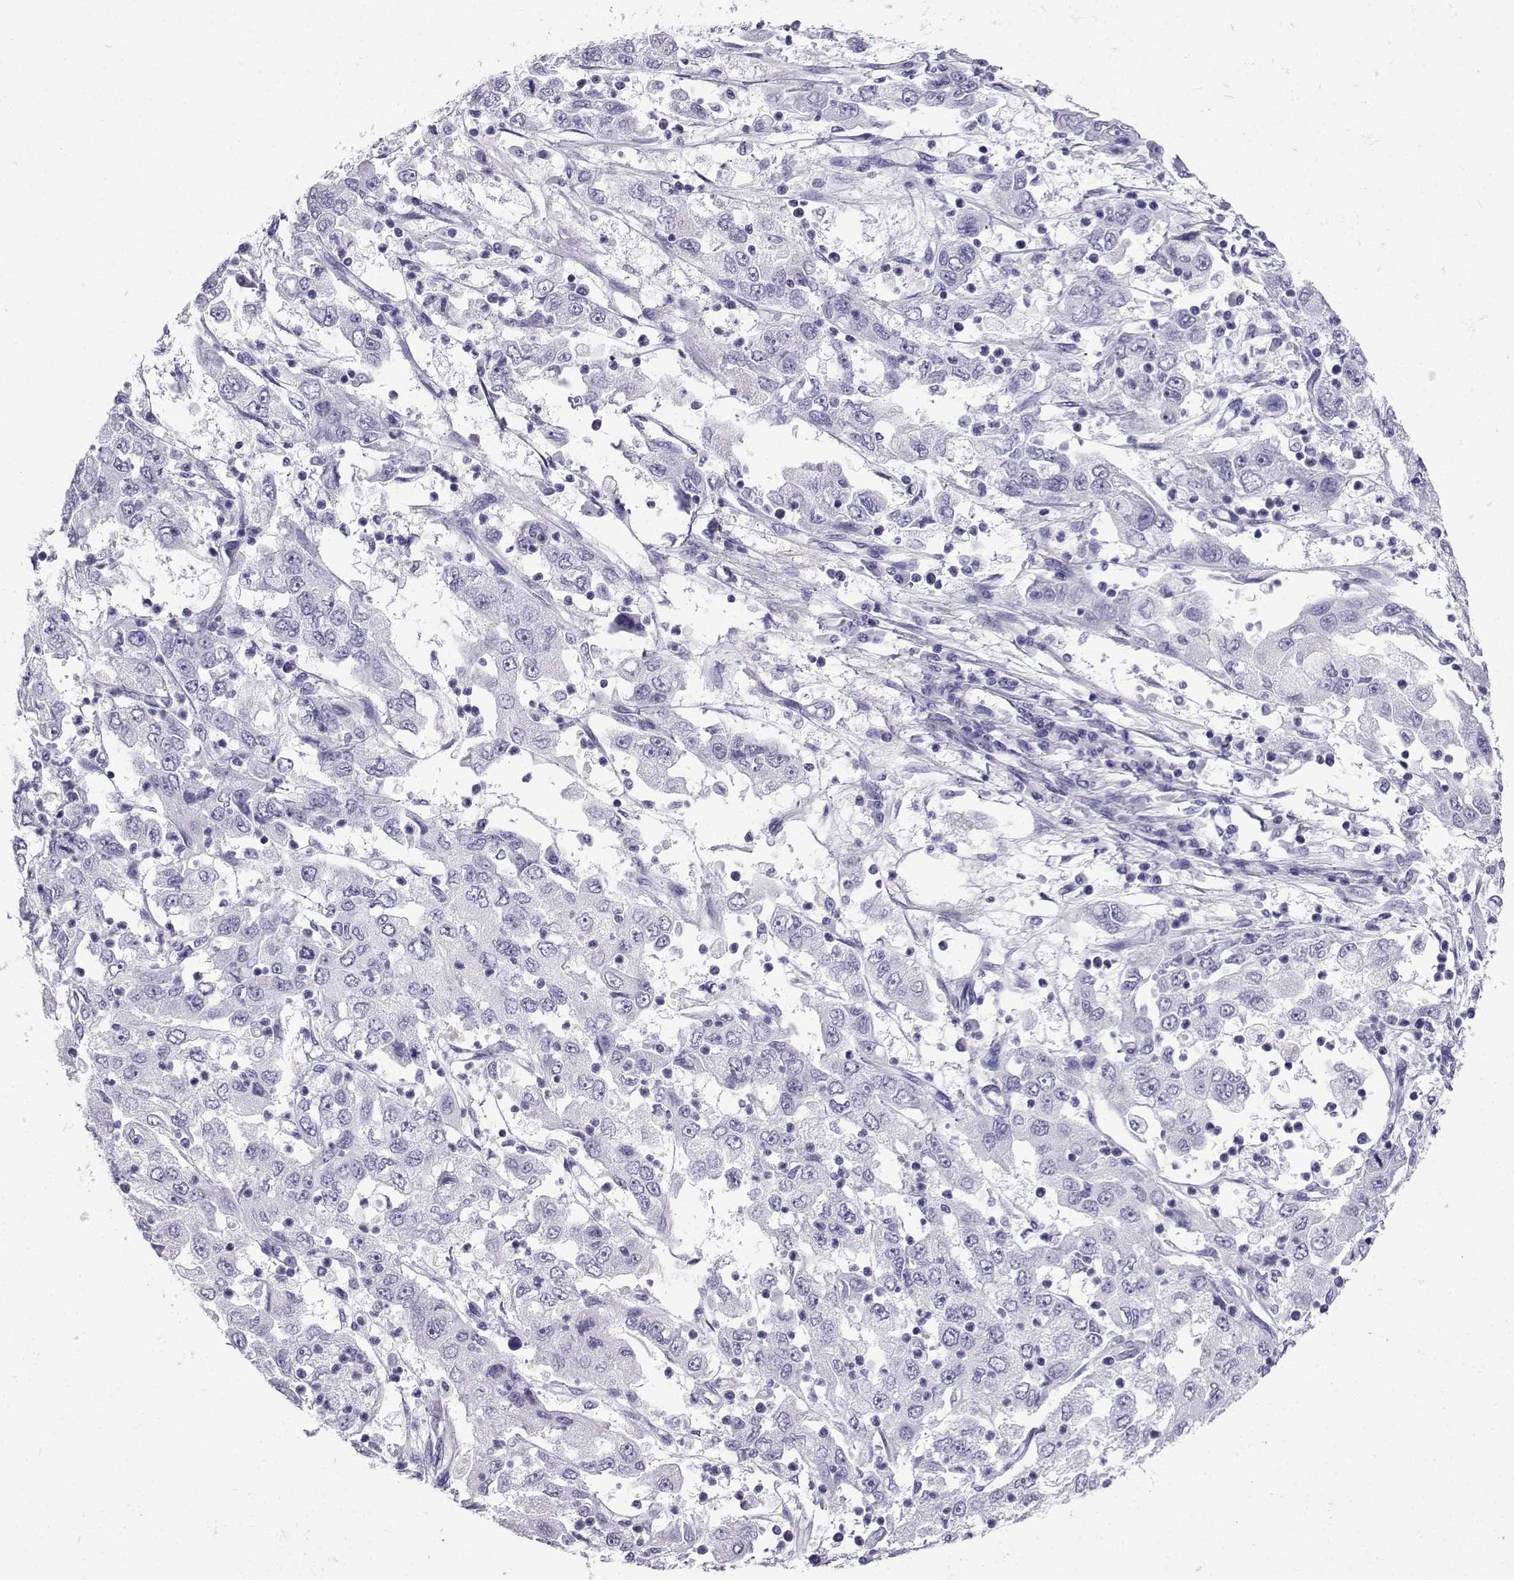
{"staining": {"intensity": "negative", "quantity": "none", "location": "none"}, "tissue": "cervical cancer", "cell_type": "Tumor cells", "image_type": "cancer", "snomed": [{"axis": "morphology", "description": "Squamous cell carcinoma, NOS"}, {"axis": "topography", "description": "Cervix"}], "caption": "Immunohistochemistry (IHC) image of human cervical cancer (squamous cell carcinoma) stained for a protein (brown), which demonstrates no staining in tumor cells. The staining was performed using DAB to visualize the protein expression in brown, while the nuclei were stained in blue with hematoxylin (Magnification: 20x).", "gene": "KCNF1", "patient": {"sex": "female", "age": 36}}